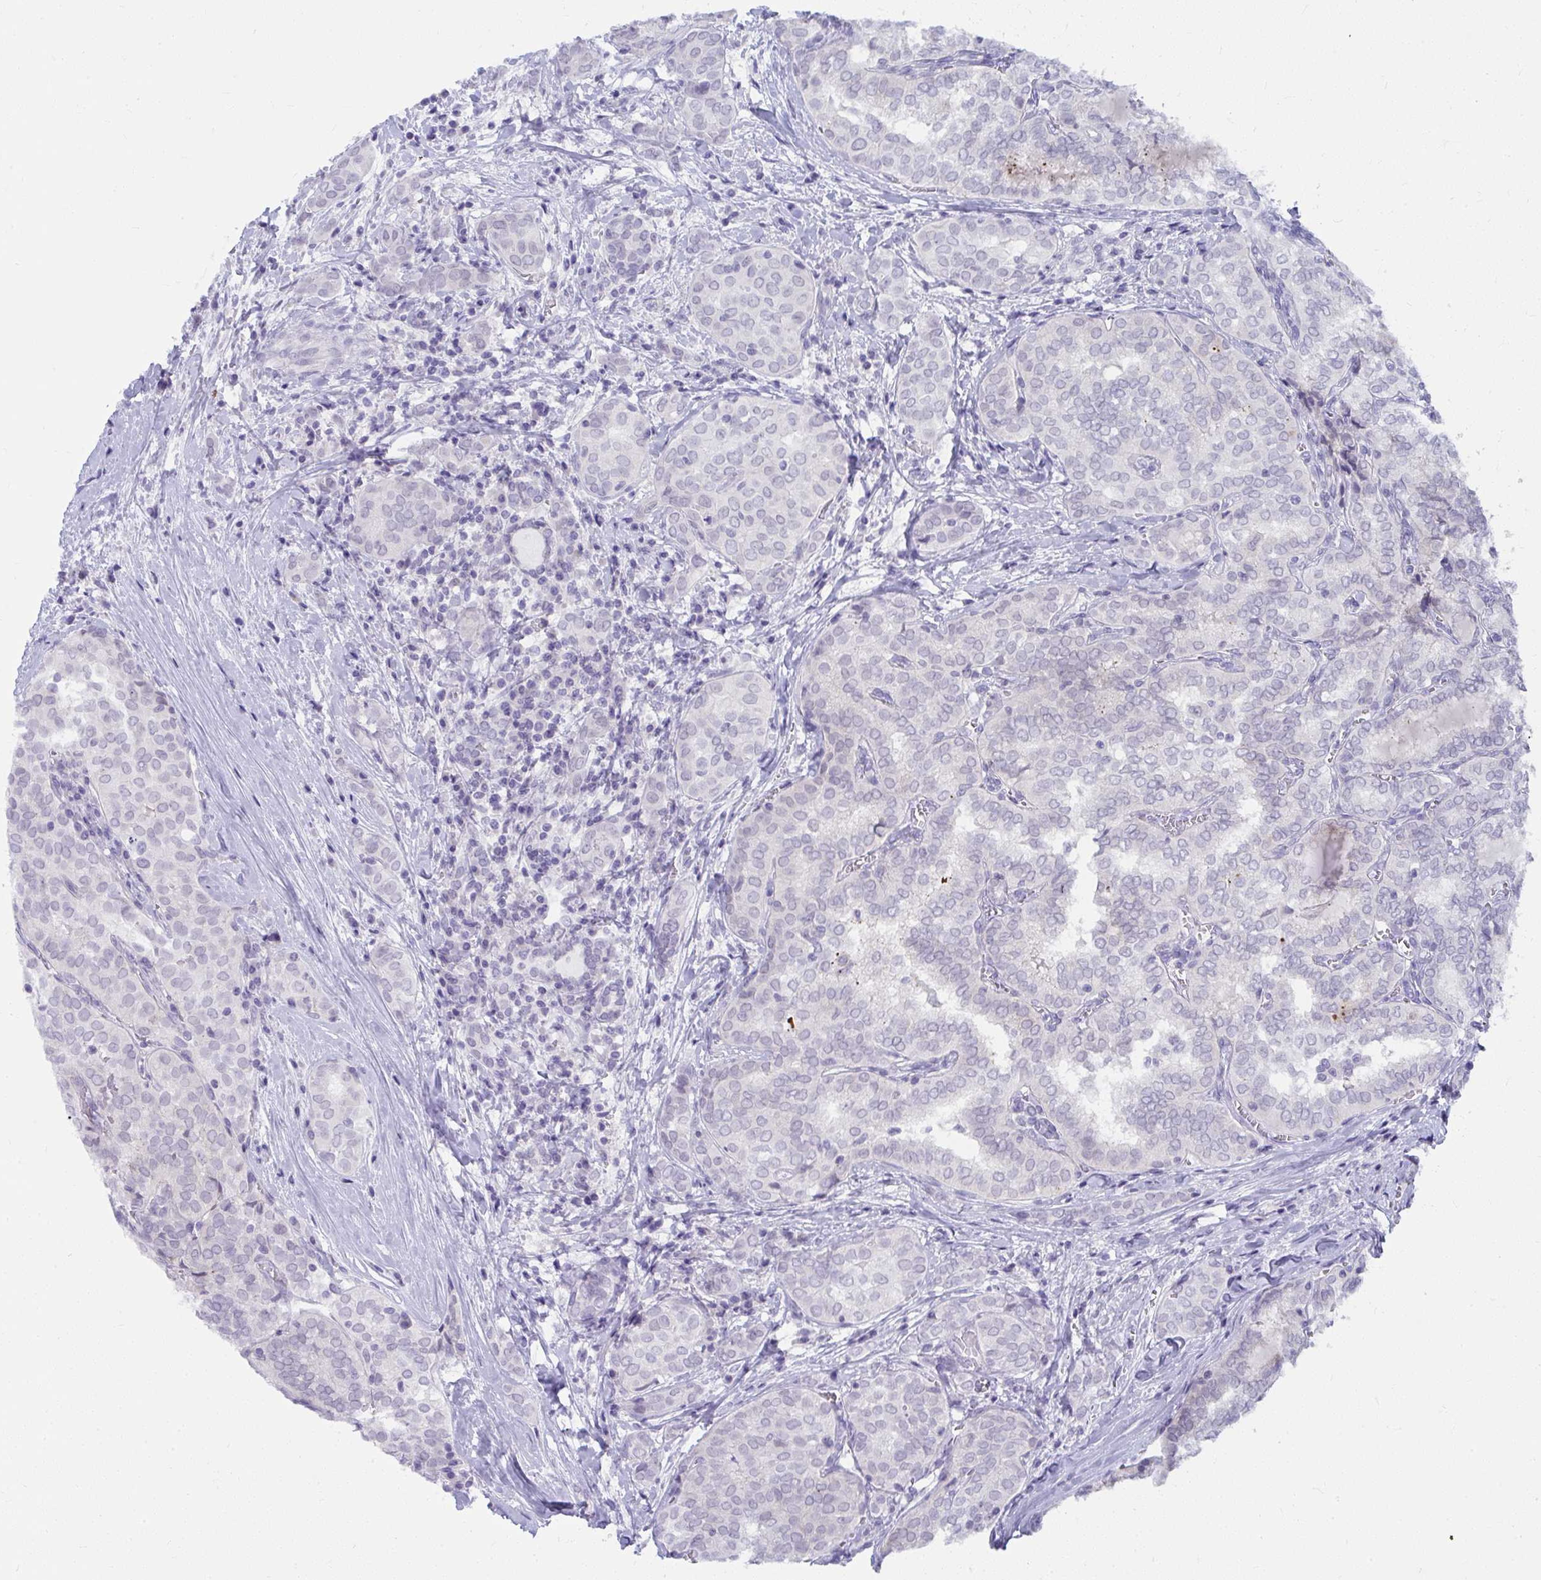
{"staining": {"intensity": "negative", "quantity": "none", "location": "none"}, "tissue": "thyroid cancer", "cell_type": "Tumor cells", "image_type": "cancer", "snomed": [{"axis": "morphology", "description": "Papillary adenocarcinoma, NOS"}, {"axis": "topography", "description": "Thyroid gland"}], "caption": "Human thyroid papillary adenocarcinoma stained for a protein using immunohistochemistry displays no positivity in tumor cells.", "gene": "UGT3A2", "patient": {"sex": "female", "age": 30}}